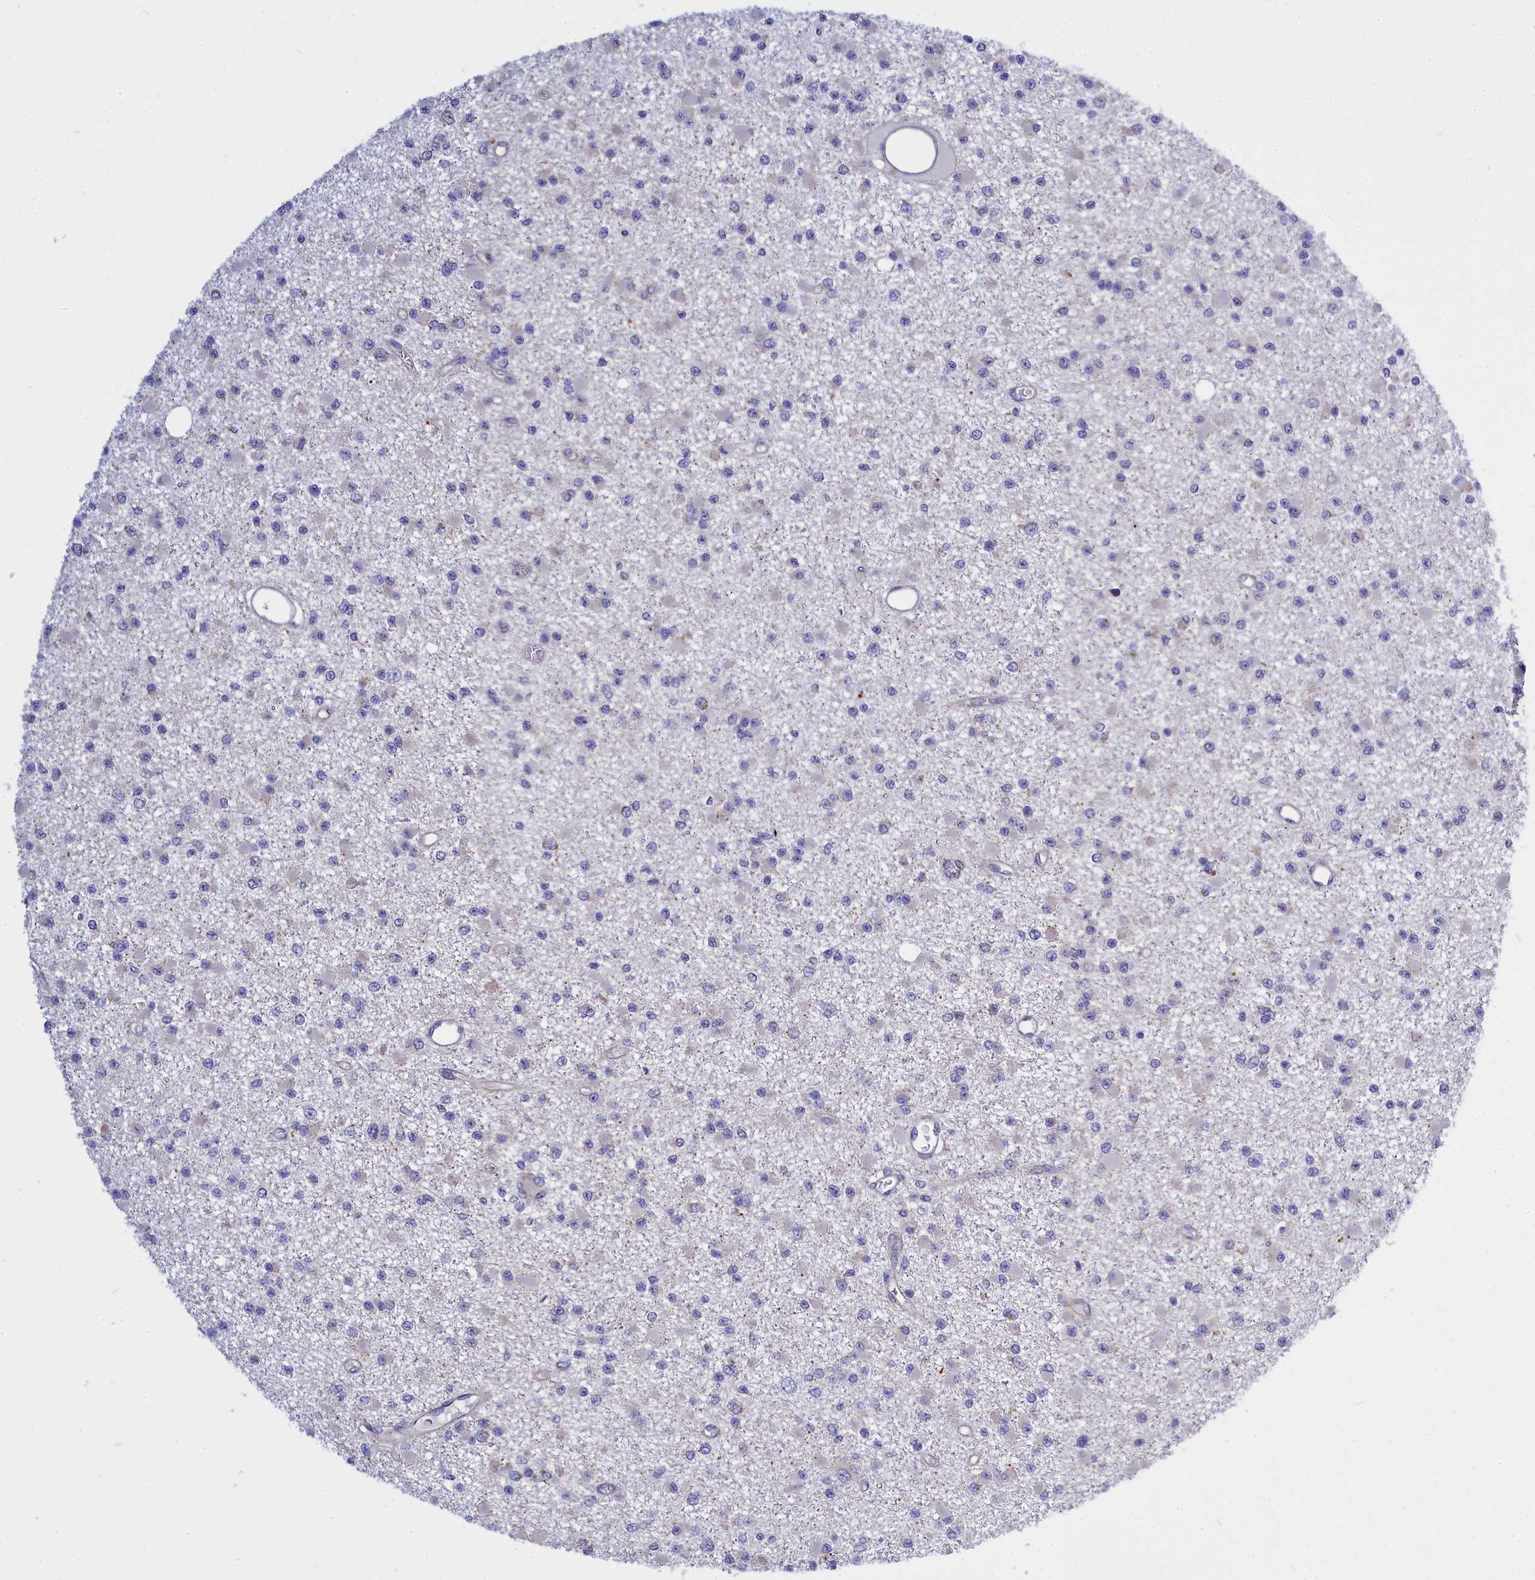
{"staining": {"intensity": "negative", "quantity": "none", "location": "none"}, "tissue": "glioma", "cell_type": "Tumor cells", "image_type": "cancer", "snomed": [{"axis": "morphology", "description": "Glioma, malignant, Low grade"}, {"axis": "topography", "description": "Brain"}], "caption": "Immunohistochemical staining of glioma shows no significant staining in tumor cells. (Stains: DAB (3,3'-diaminobenzidine) immunohistochemistry (IHC) with hematoxylin counter stain, Microscopy: brightfield microscopy at high magnification).", "gene": "CCRL2", "patient": {"sex": "female", "age": 22}}